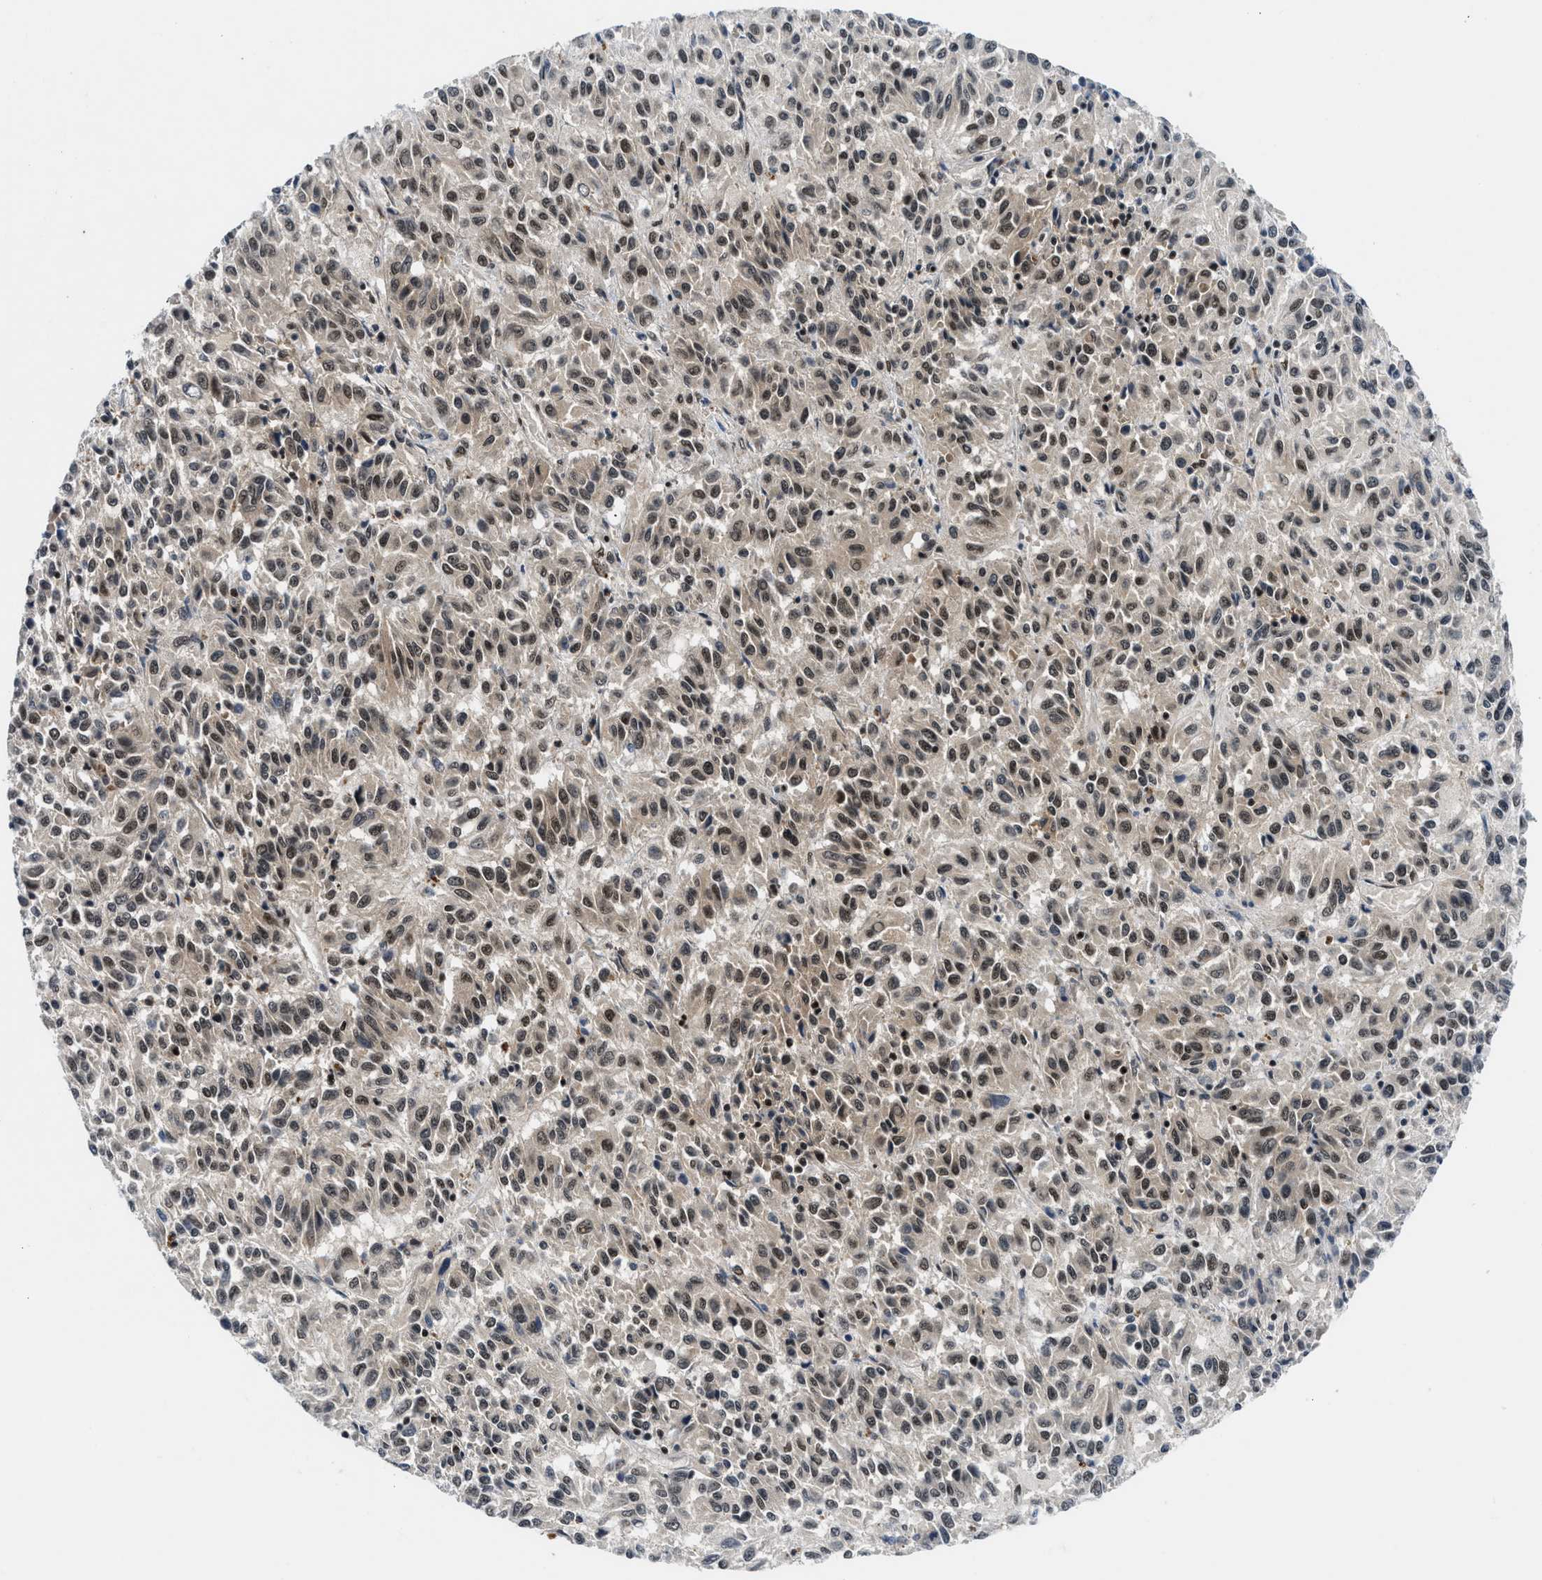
{"staining": {"intensity": "moderate", "quantity": ">75%", "location": "nuclear"}, "tissue": "melanoma", "cell_type": "Tumor cells", "image_type": "cancer", "snomed": [{"axis": "morphology", "description": "Malignant melanoma, Metastatic site"}, {"axis": "topography", "description": "Lung"}], "caption": "Immunohistochemical staining of malignant melanoma (metastatic site) shows medium levels of moderate nuclear staining in about >75% of tumor cells. (brown staining indicates protein expression, while blue staining denotes nuclei).", "gene": "NCOA1", "patient": {"sex": "male", "age": 64}}